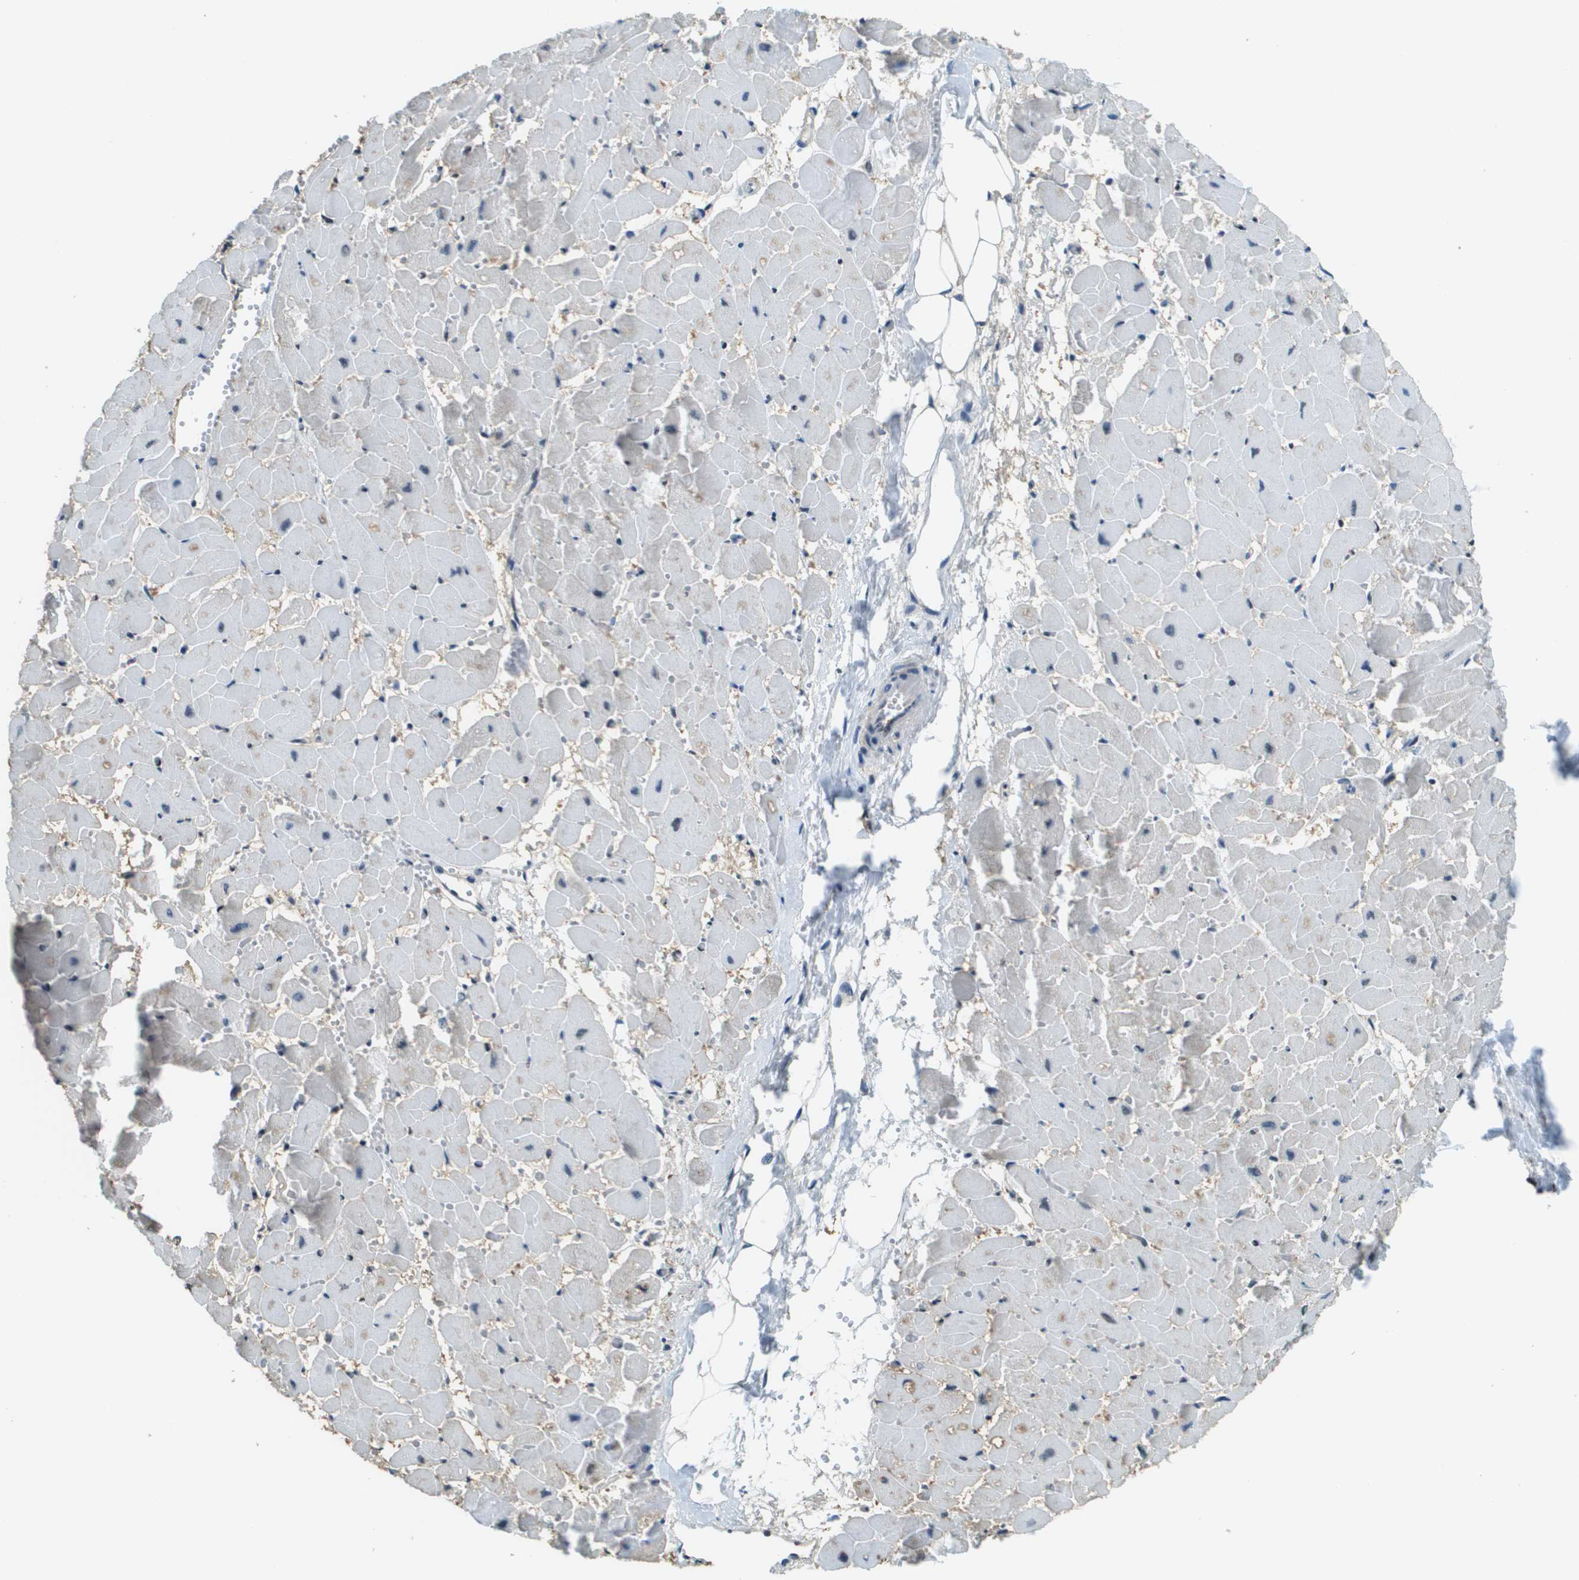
{"staining": {"intensity": "moderate", "quantity": "<25%", "location": "nuclear"}, "tissue": "heart muscle", "cell_type": "Cardiomyocytes", "image_type": "normal", "snomed": [{"axis": "morphology", "description": "Normal tissue, NOS"}, {"axis": "topography", "description": "Heart"}], "caption": "High-magnification brightfield microscopy of normal heart muscle stained with DAB (3,3'-diaminobenzidine) (brown) and counterstained with hematoxylin (blue). cardiomyocytes exhibit moderate nuclear positivity is present in approximately<25% of cells. (IHC, brightfield microscopy, high magnification).", "gene": "SP100", "patient": {"sex": "female", "age": 19}}